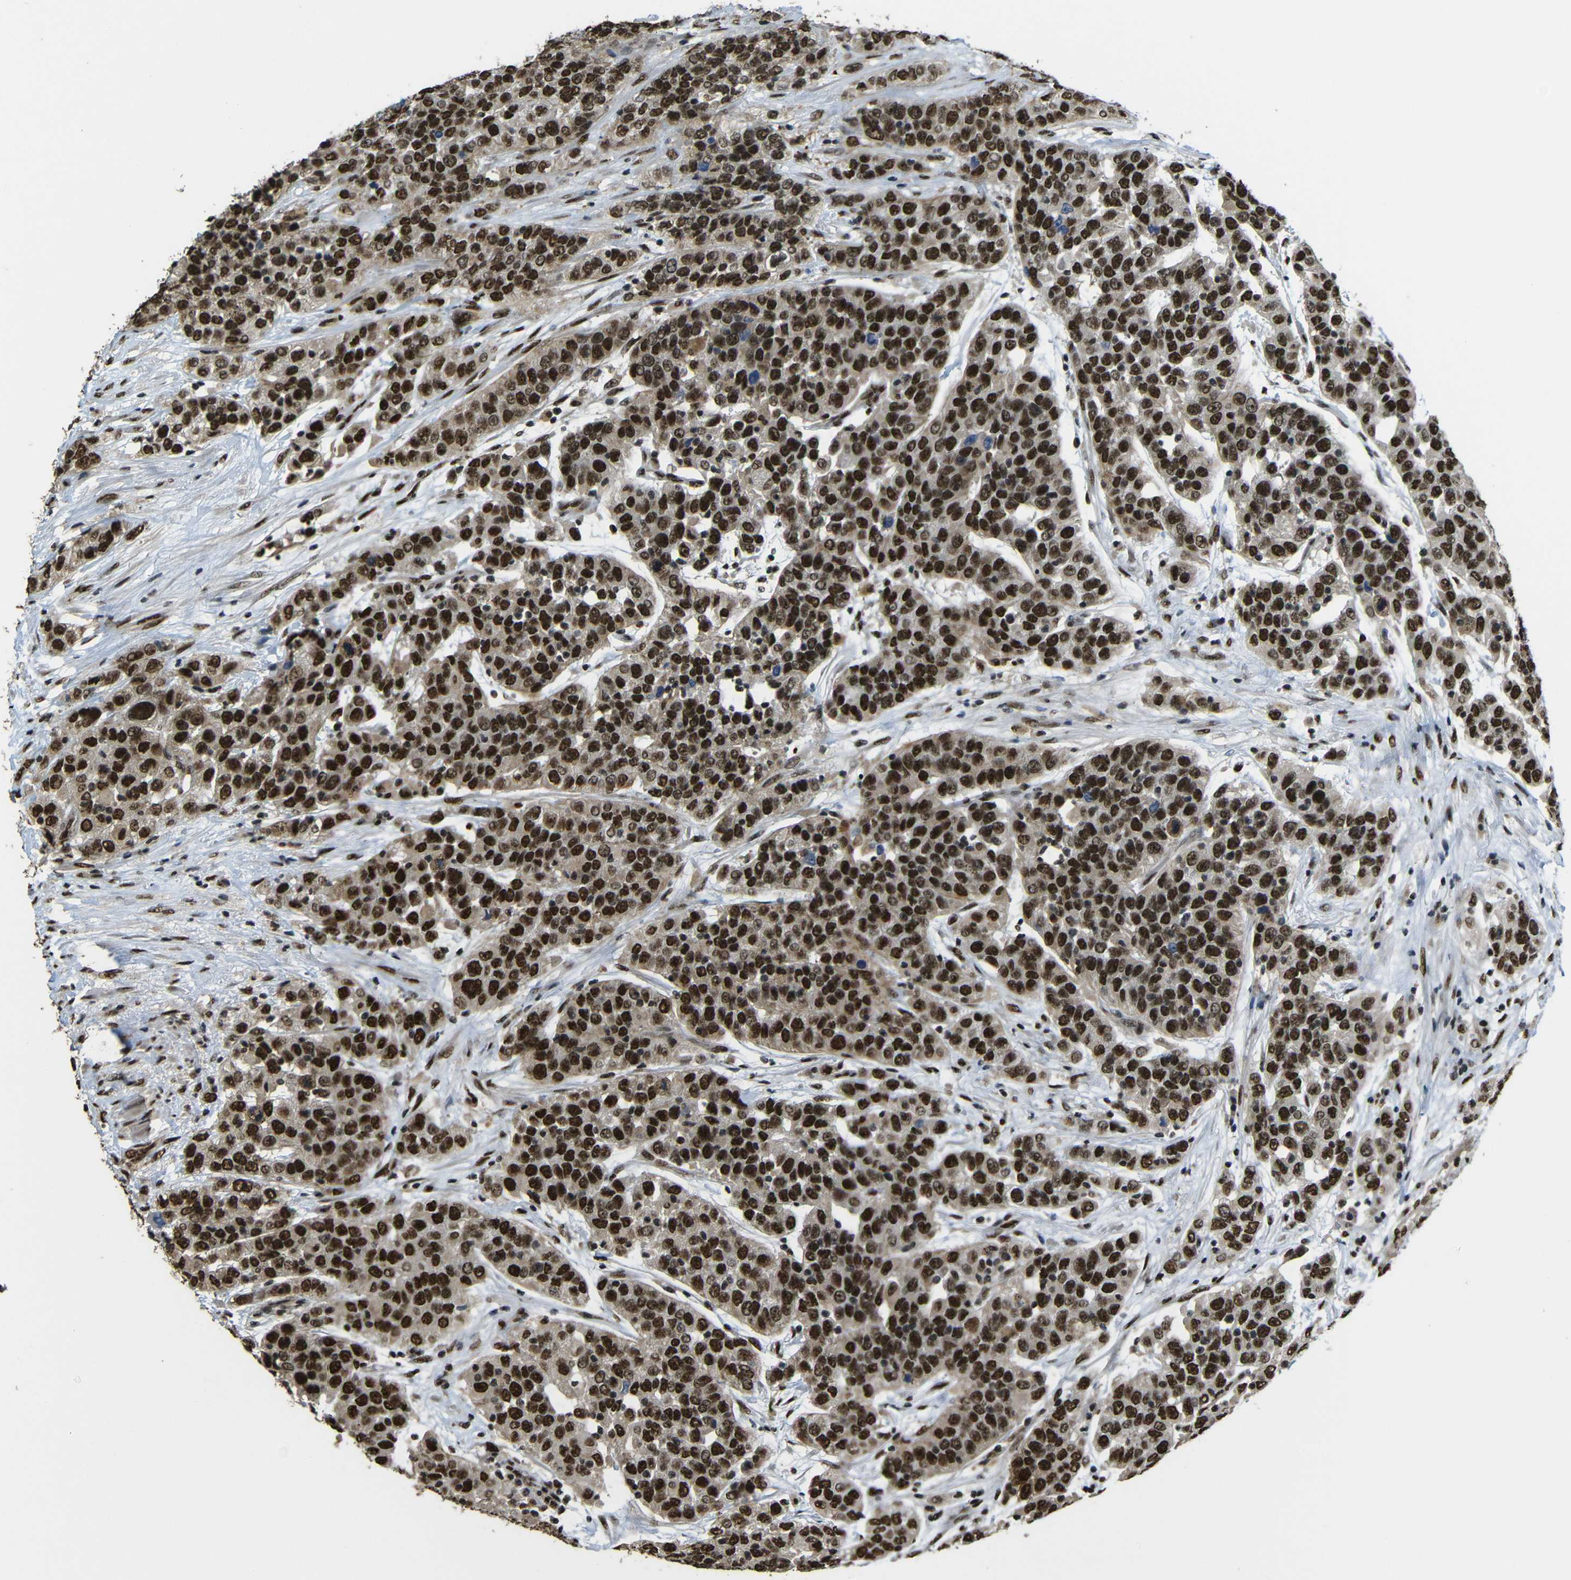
{"staining": {"intensity": "moderate", "quantity": ">75%", "location": "nuclear"}, "tissue": "urothelial cancer", "cell_type": "Tumor cells", "image_type": "cancer", "snomed": [{"axis": "morphology", "description": "Urothelial carcinoma, High grade"}, {"axis": "topography", "description": "Urinary bladder"}], "caption": "The immunohistochemical stain shows moderate nuclear staining in tumor cells of high-grade urothelial carcinoma tissue.", "gene": "TCF7L2", "patient": {"sex": "female", "age": 80}}